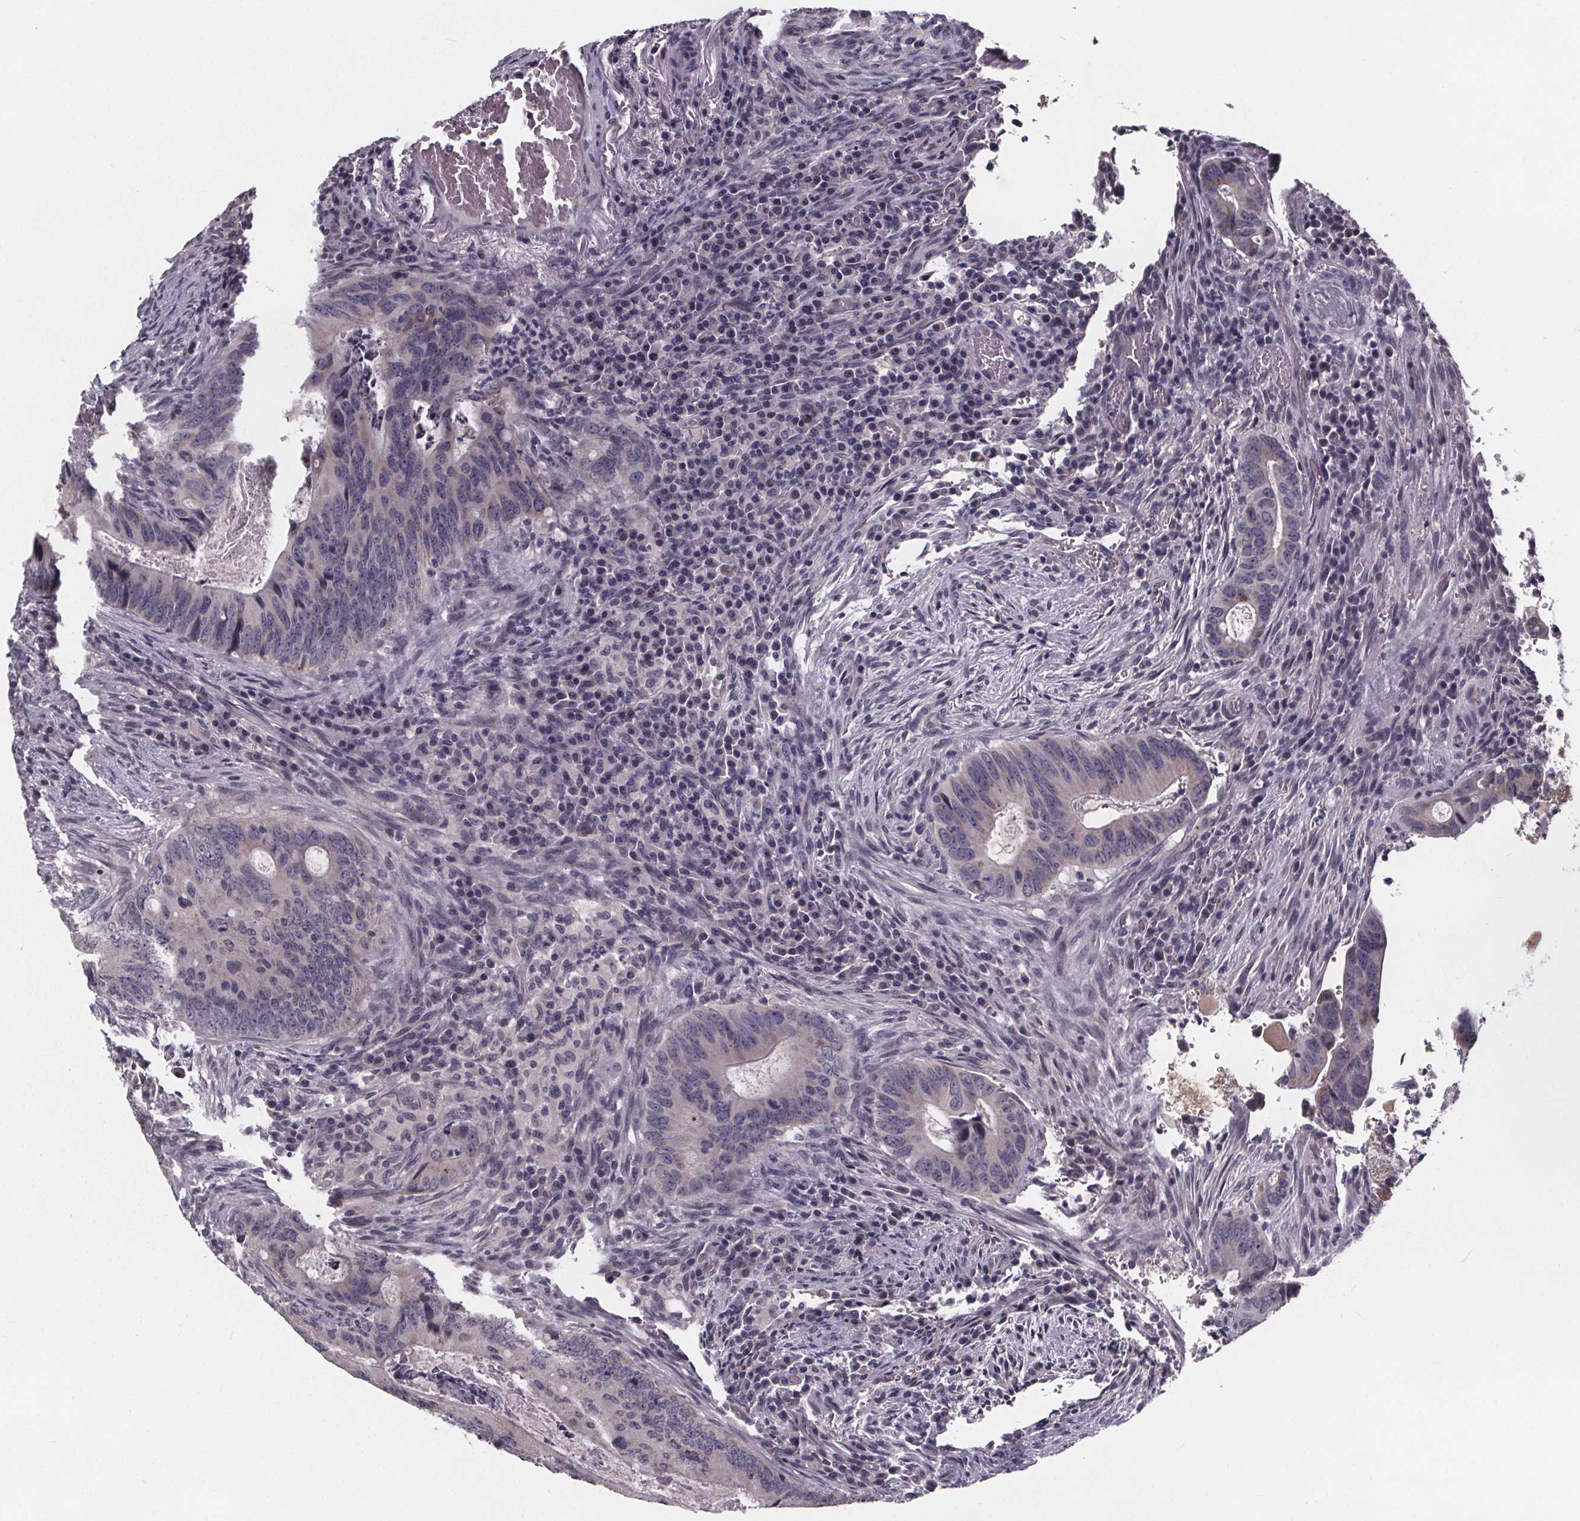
{"staining": {"intensity": "negative", "quantity": "none", "location": "none"}, "tissue": "colorectal cancer", "cell_type": "Tumor cells", "image_type": "cancer", "snomed": [{"axis": "morphology", "description": "Adenocarcinoma, NOS"}, {"axis": "topography", "description": "Colon"}], "caption": "Protein analysis of colorectal adenocarcinoma shows no significant positivity in tumor cells.", "gene": "FAM181B", "patient": {"sex": "female", "age": 74}}